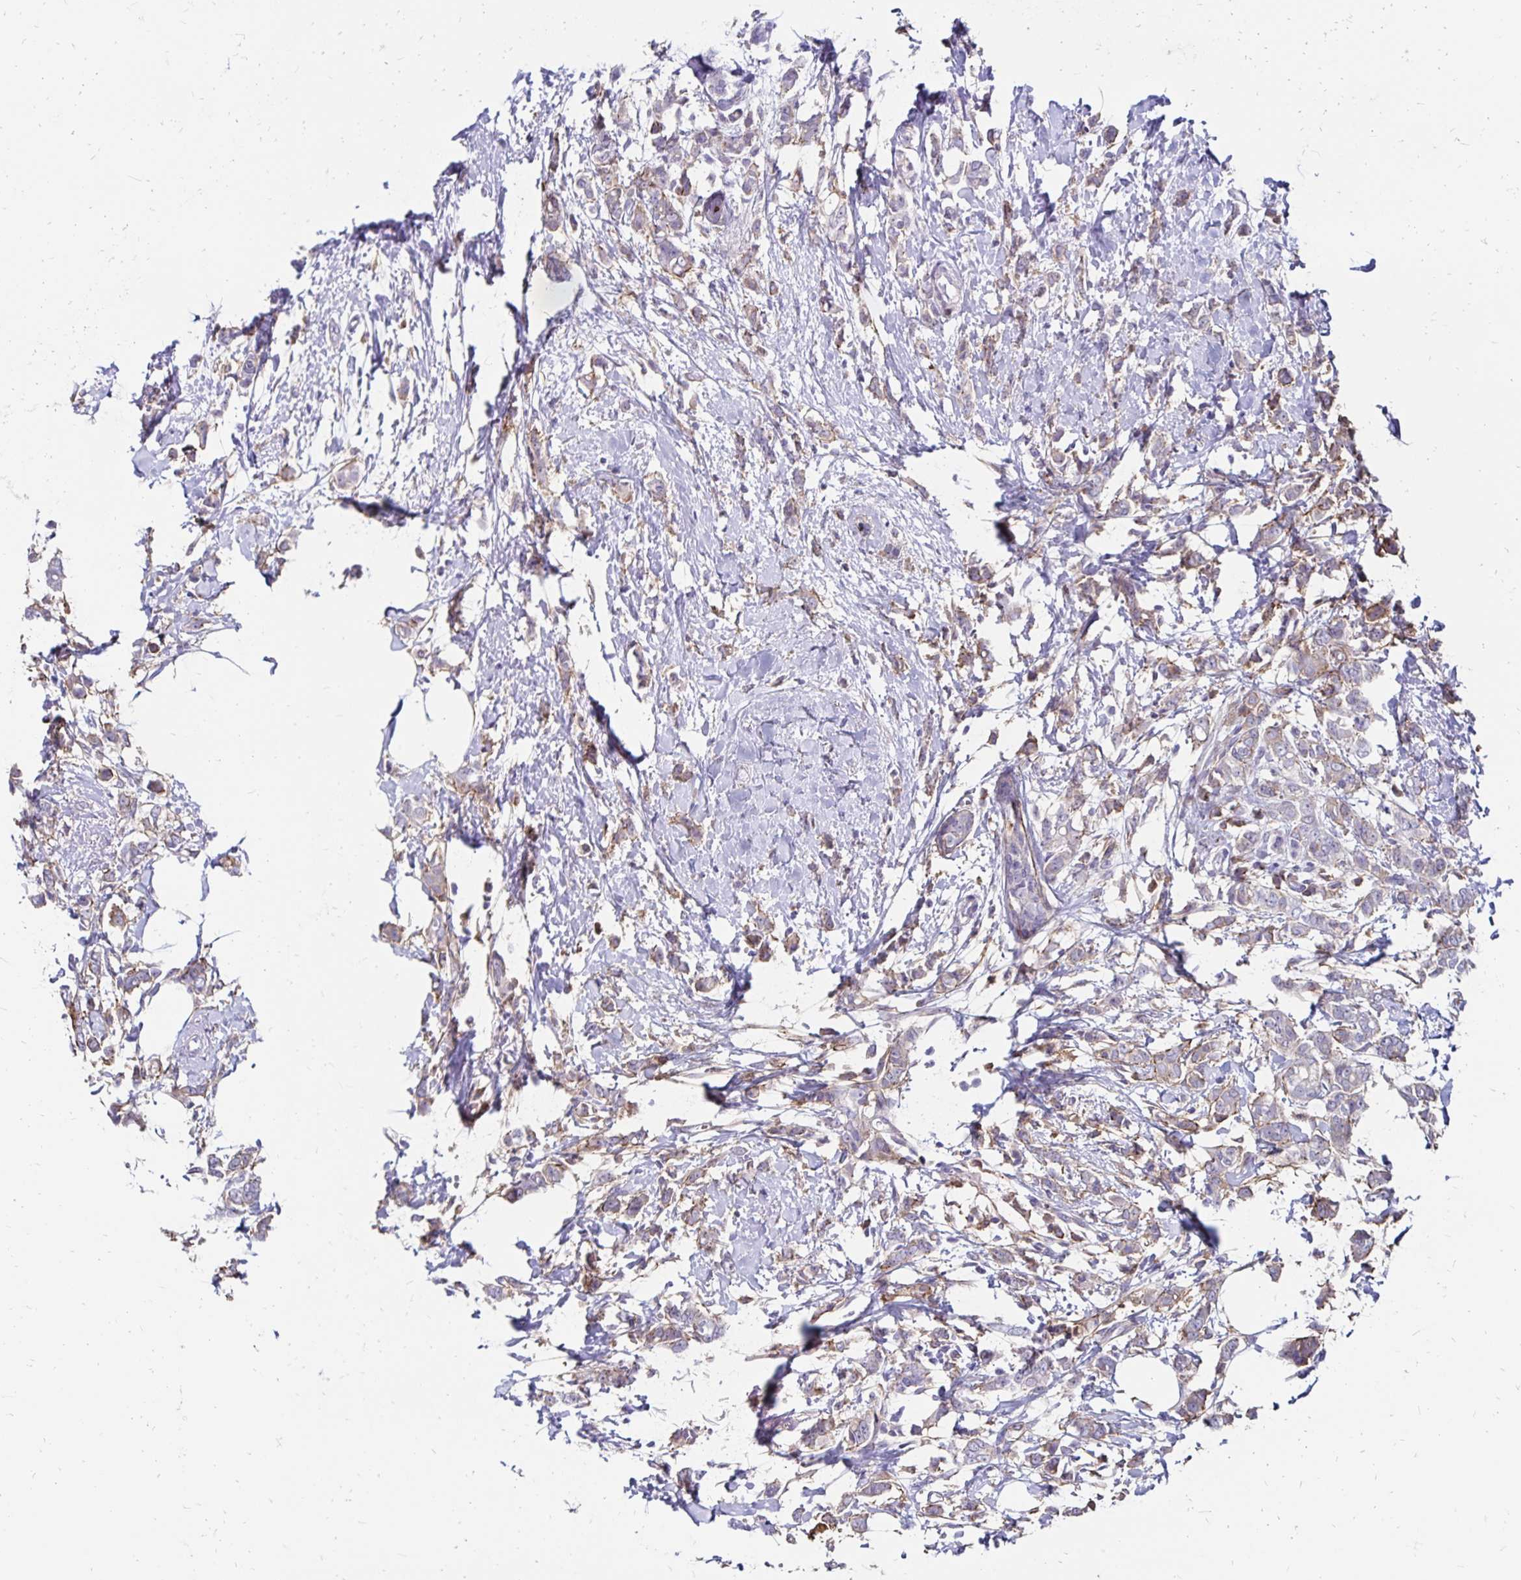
{"staining": {"intensity": "weak", "quantity": "<25%", "location": "cytoplasmic/membranous"}, "tissue": "breast cancer", "cell_type": "Tumor cells", "image_type": "cancer", "snomed": [{"axis": "morphology", "description": "Duct carcinoma"}, {"axis": "topography", "description": "Breast"}], "caption": "Immunohistochemical staining of breast cancer demonstrates no significant expression in tumor cells.", "gene": "TNS3", "patient": {"sex": "female", "age": 40}}